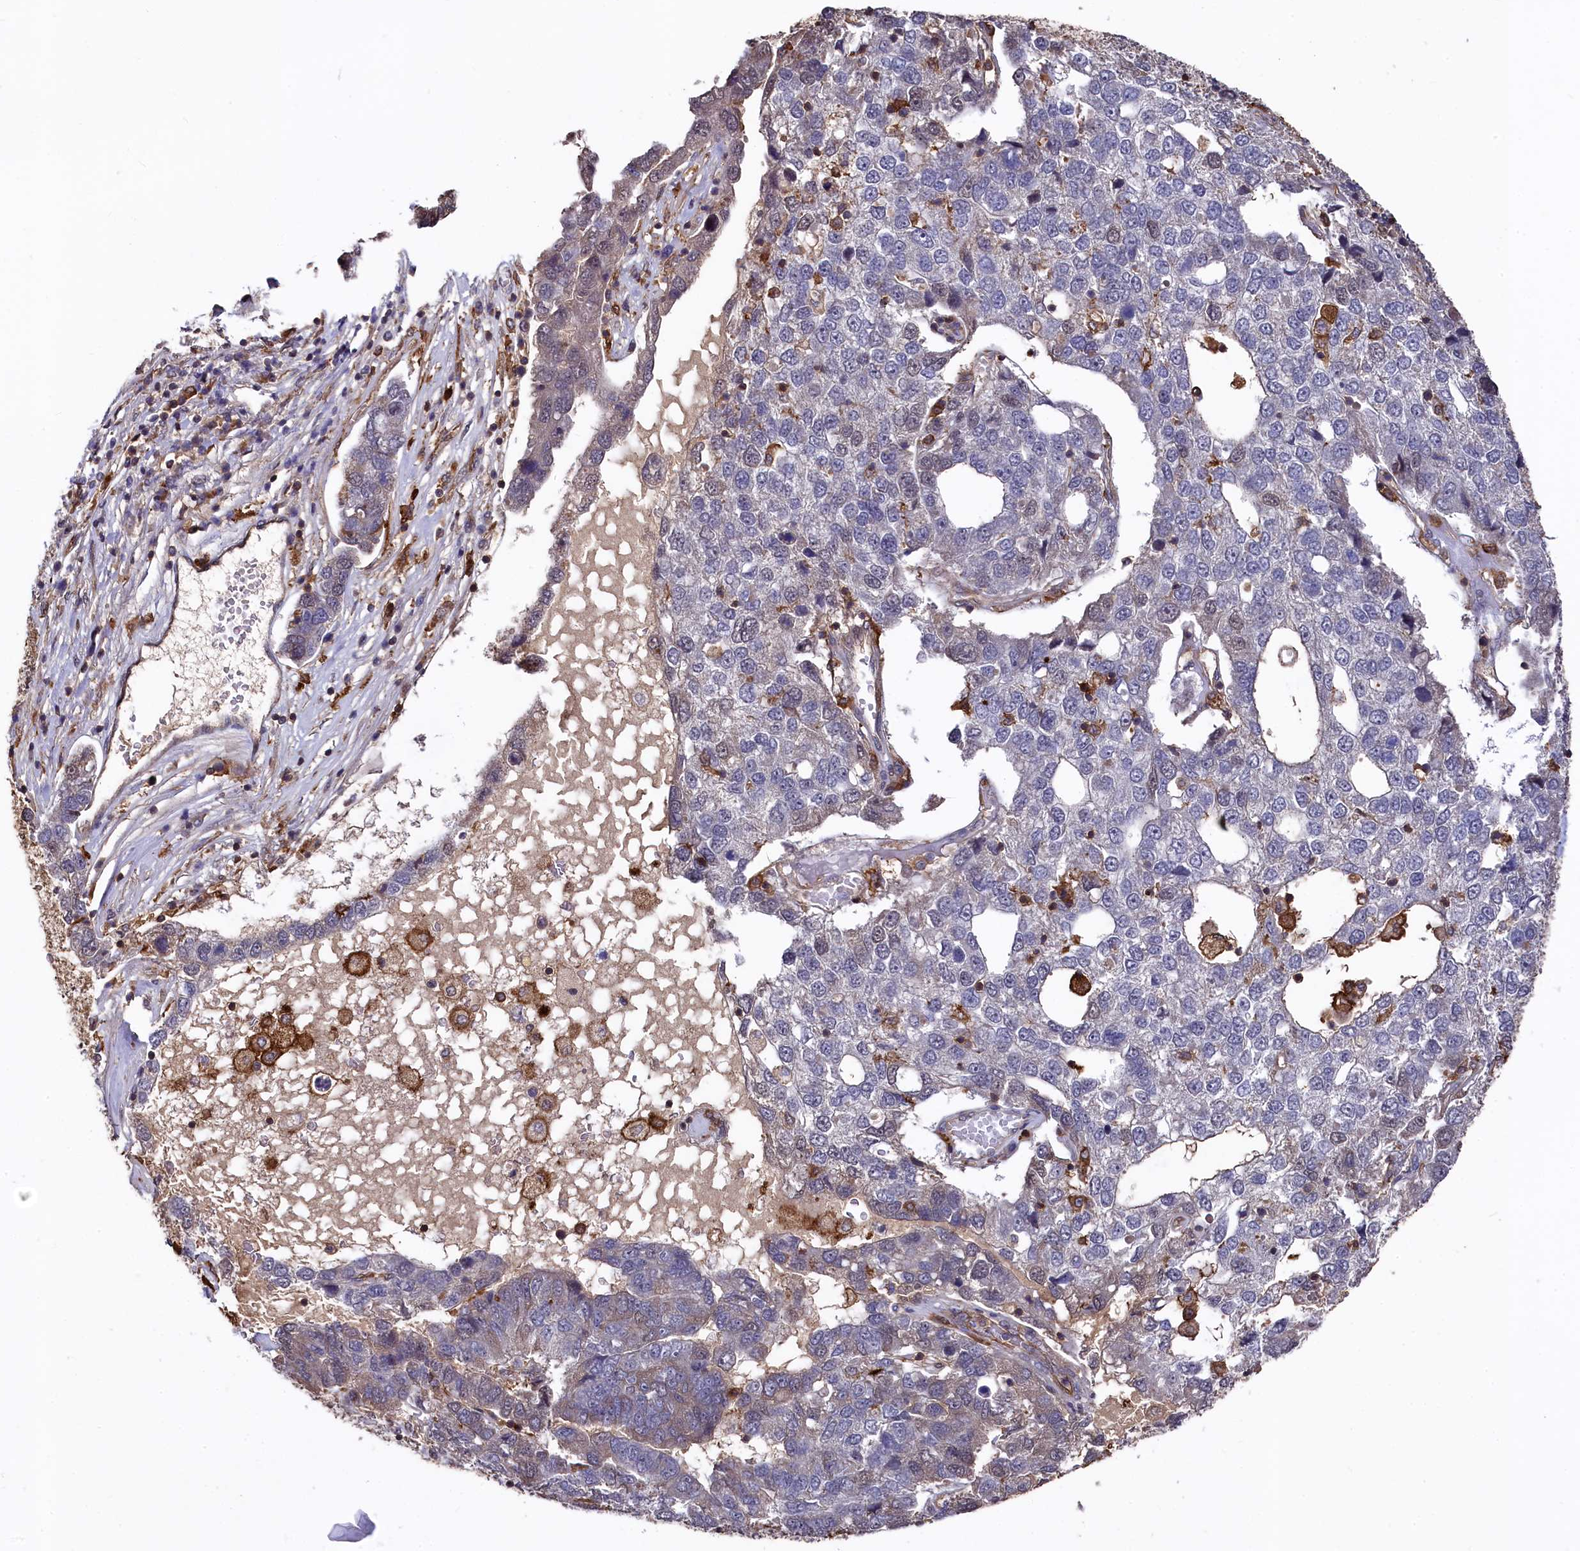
{"staining": {"intensity": "negative", "quantity": "none", "location": "none"}, "tissue": "pancreatic cancer", "cell_type": "Tumor cells", "image_type": "cancer", "snomed": [{"axis": "morphology", "description": "Adenocarcinoma, NOS"}, {"axis": "topography", "description": "Pancreas"}], "caption": "A high-resolution histopathology image shows immunohistochemistry (IHC) staining of pancreatic cancer (adenocarcinoma), which displays no significant positivity in tumor cells. (DAB immunohistochemistry, high magnification).", "gene": "PLEKHO2", "patient": {"sex": "female", "age": 61}}